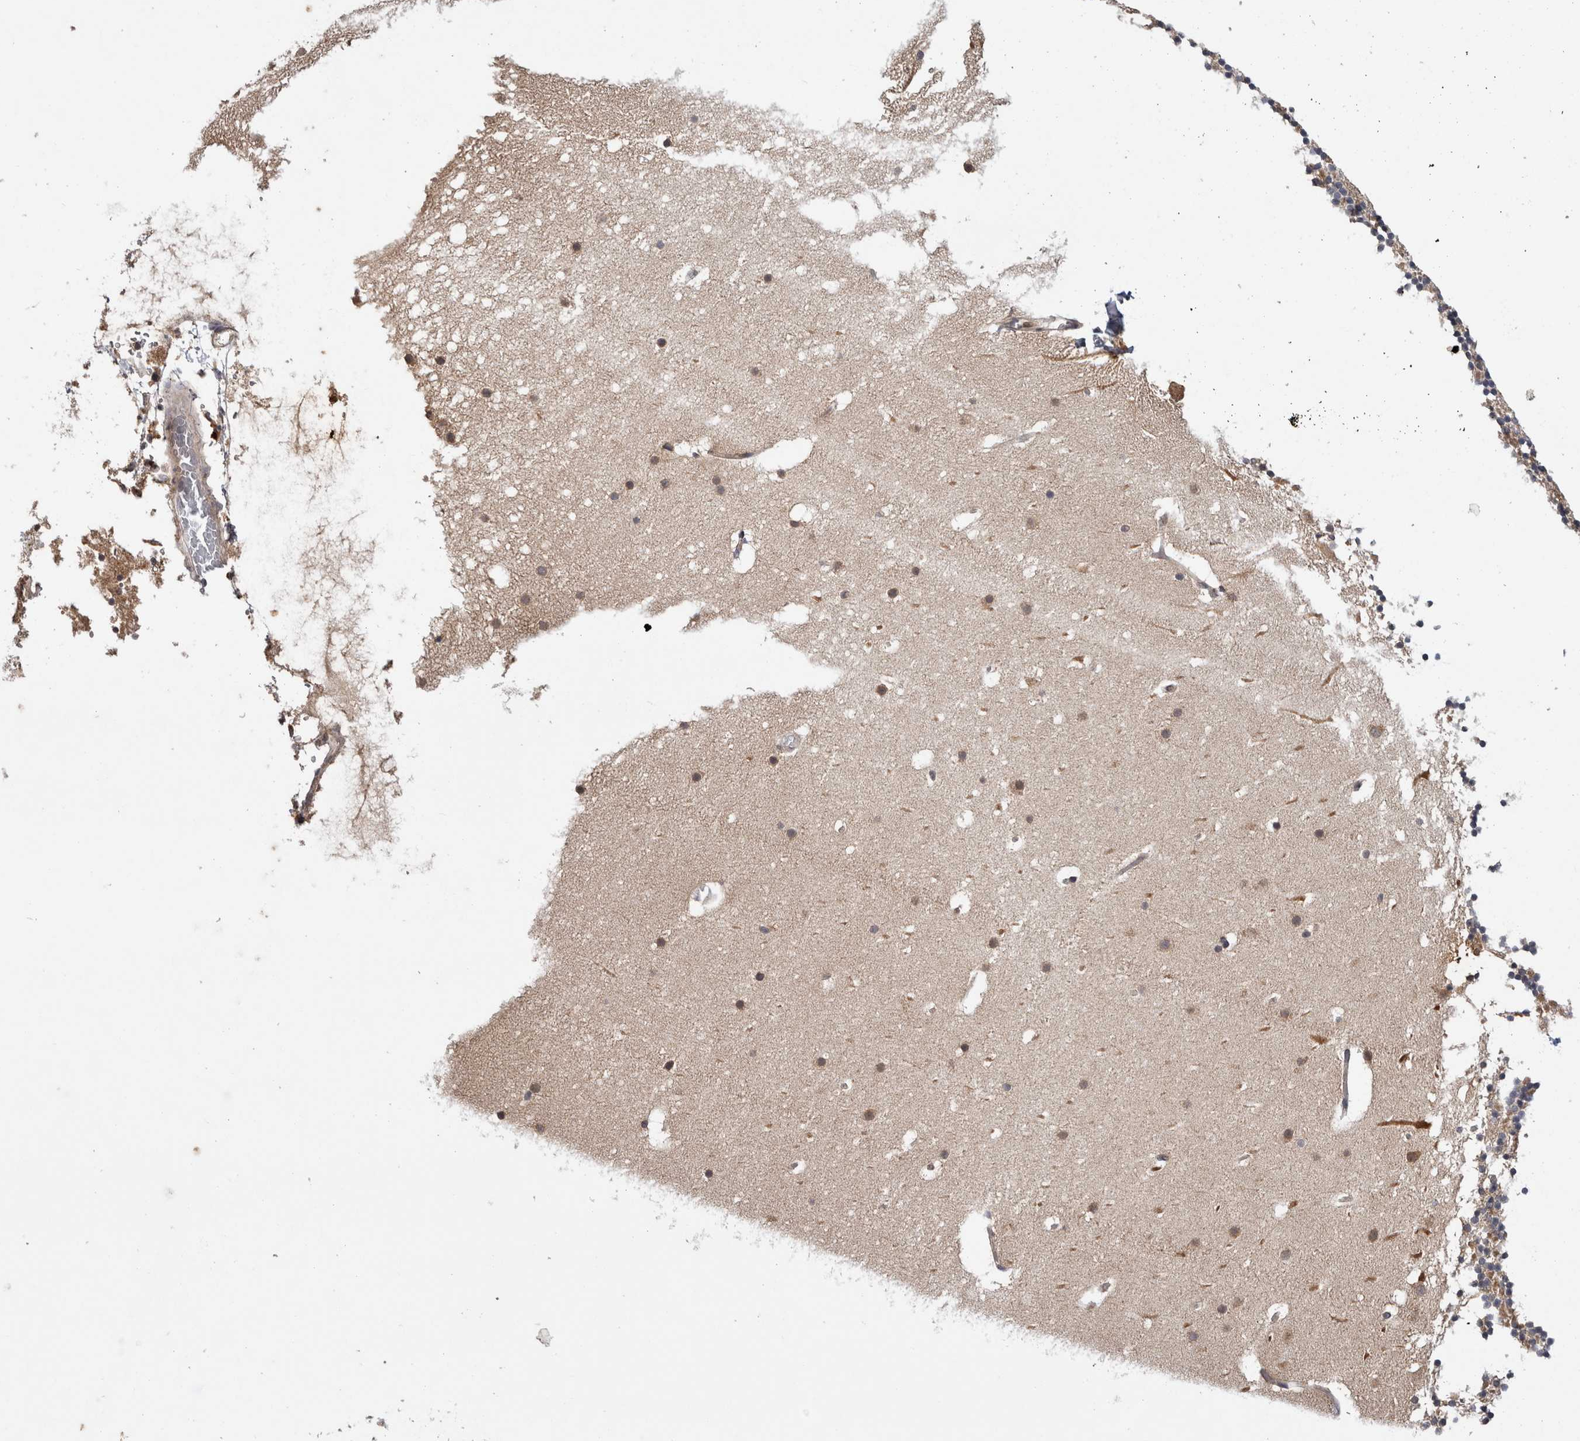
{"staining": {"intensity": "weak", "quantity": ">75%", "location": "cytoplasmic/membranous"}, "tissue": "cerebellum", "cell_type": "Cells in granular layer", "image_type": "normal", "snomed": [{"axis": "morphology", "description": "Normal tissue, NOS"}, {"axis": "topography", "description": "Cerebellum"}], "caption": "This histopathology image demonstrates normal cerebellum stained with immunohistochemistry to label a protein in brown. The cytoplasmic/membranous of cells in granular layer show weak positivity for the protein. Nuclei are counter-stained blue.", "gene": "HMOX2", "patient": {"sex": "male", "age": 57}}